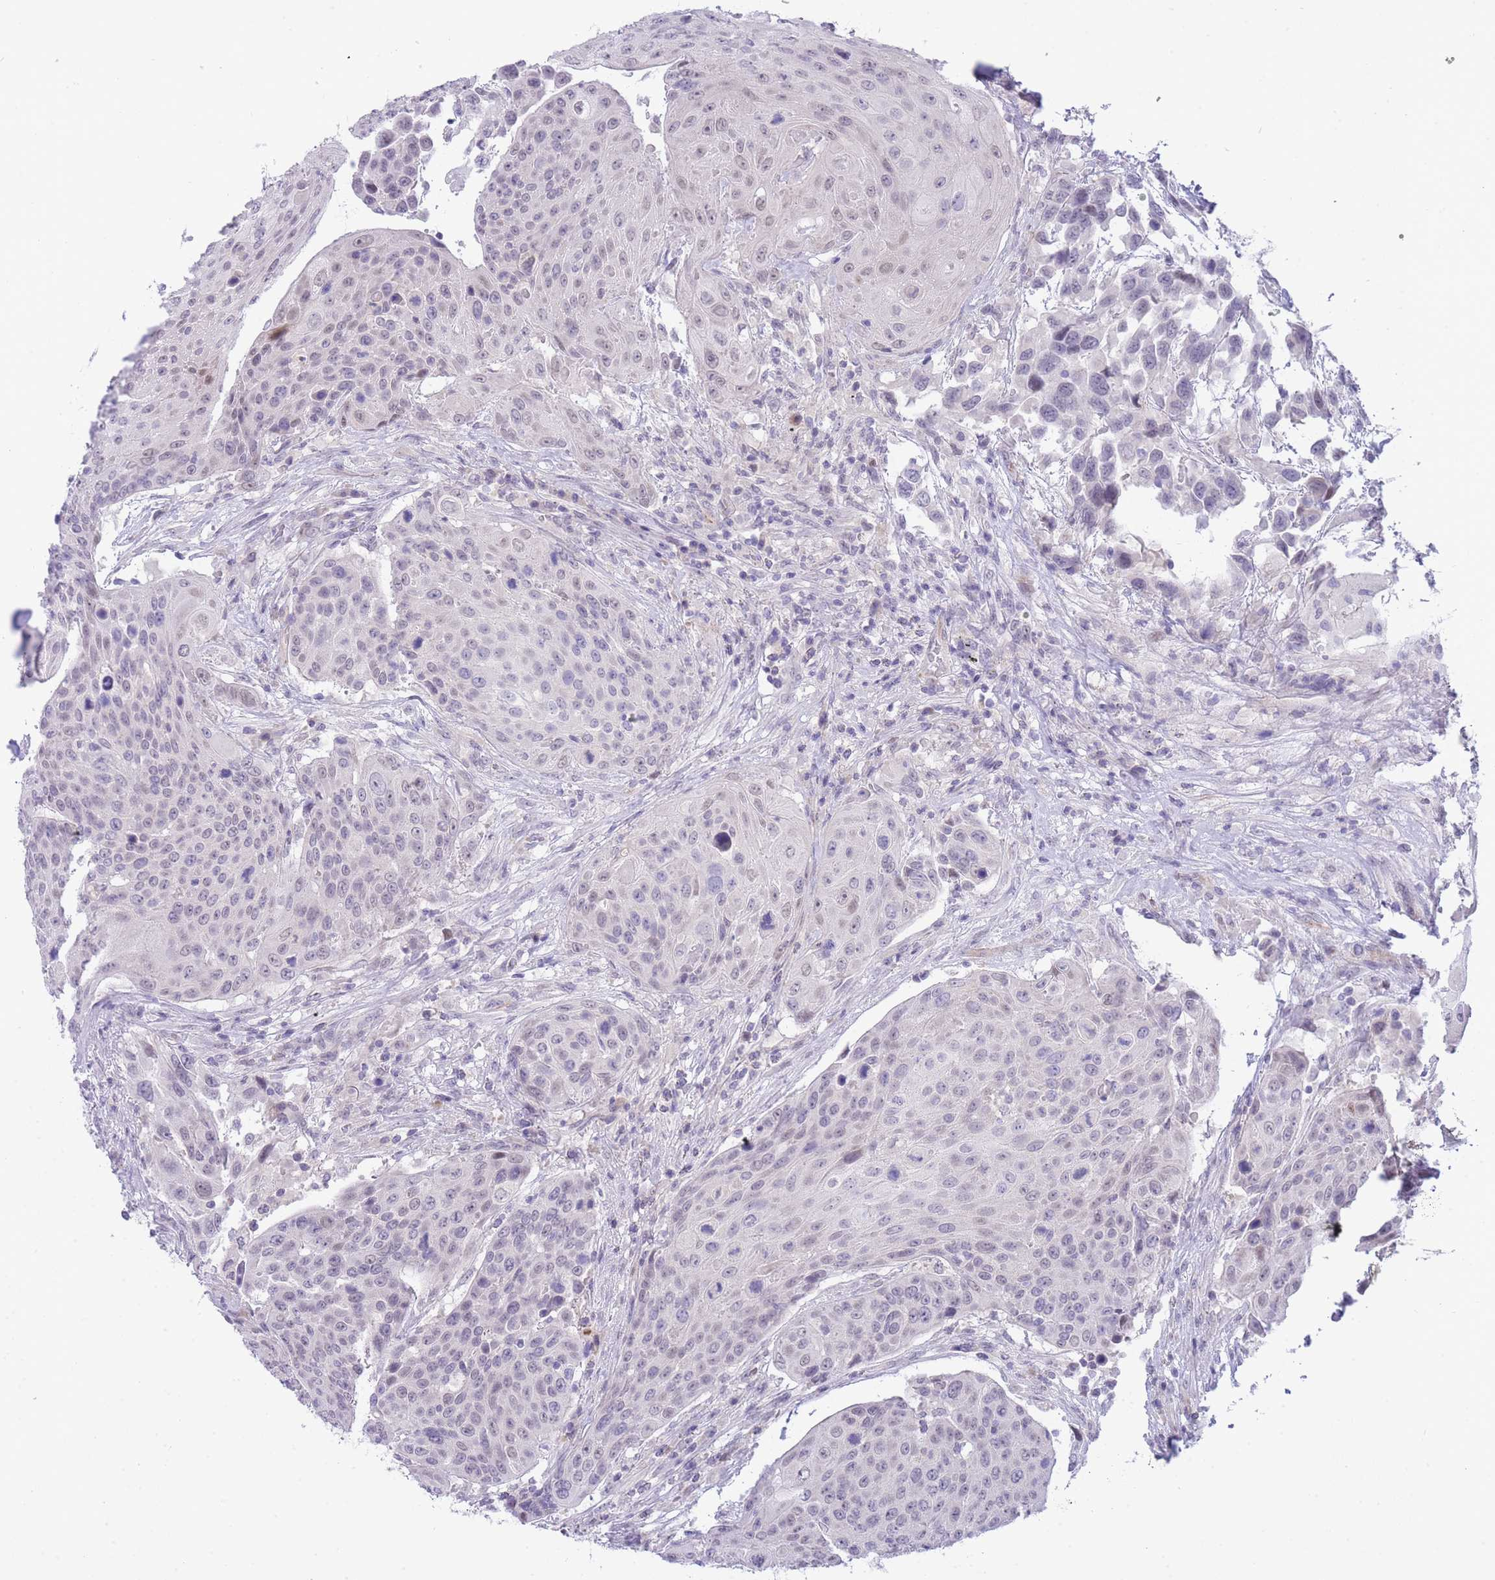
{"staining": {"intensity": "weak", "quantity": "<25%", "location": "nuclear"}, "tissue": "urothelial cancer", "cell_type": "Tumor cells", "image_type": "cancer", "snomed": [{"axis": "morphology", "description": "Urothelial carcinoma, High grade"}, {"axis": "topography", "description": "Urinary bladder"}], "caption": "Protein analysis of urothelial carcinoma (high-grade) reveals no significant expression in tumor cells. (Brightfield microscopy of DAB IHC at high magnification).", "gene": "PRR23B", "patient": {"sex": "female", "age": 70}}